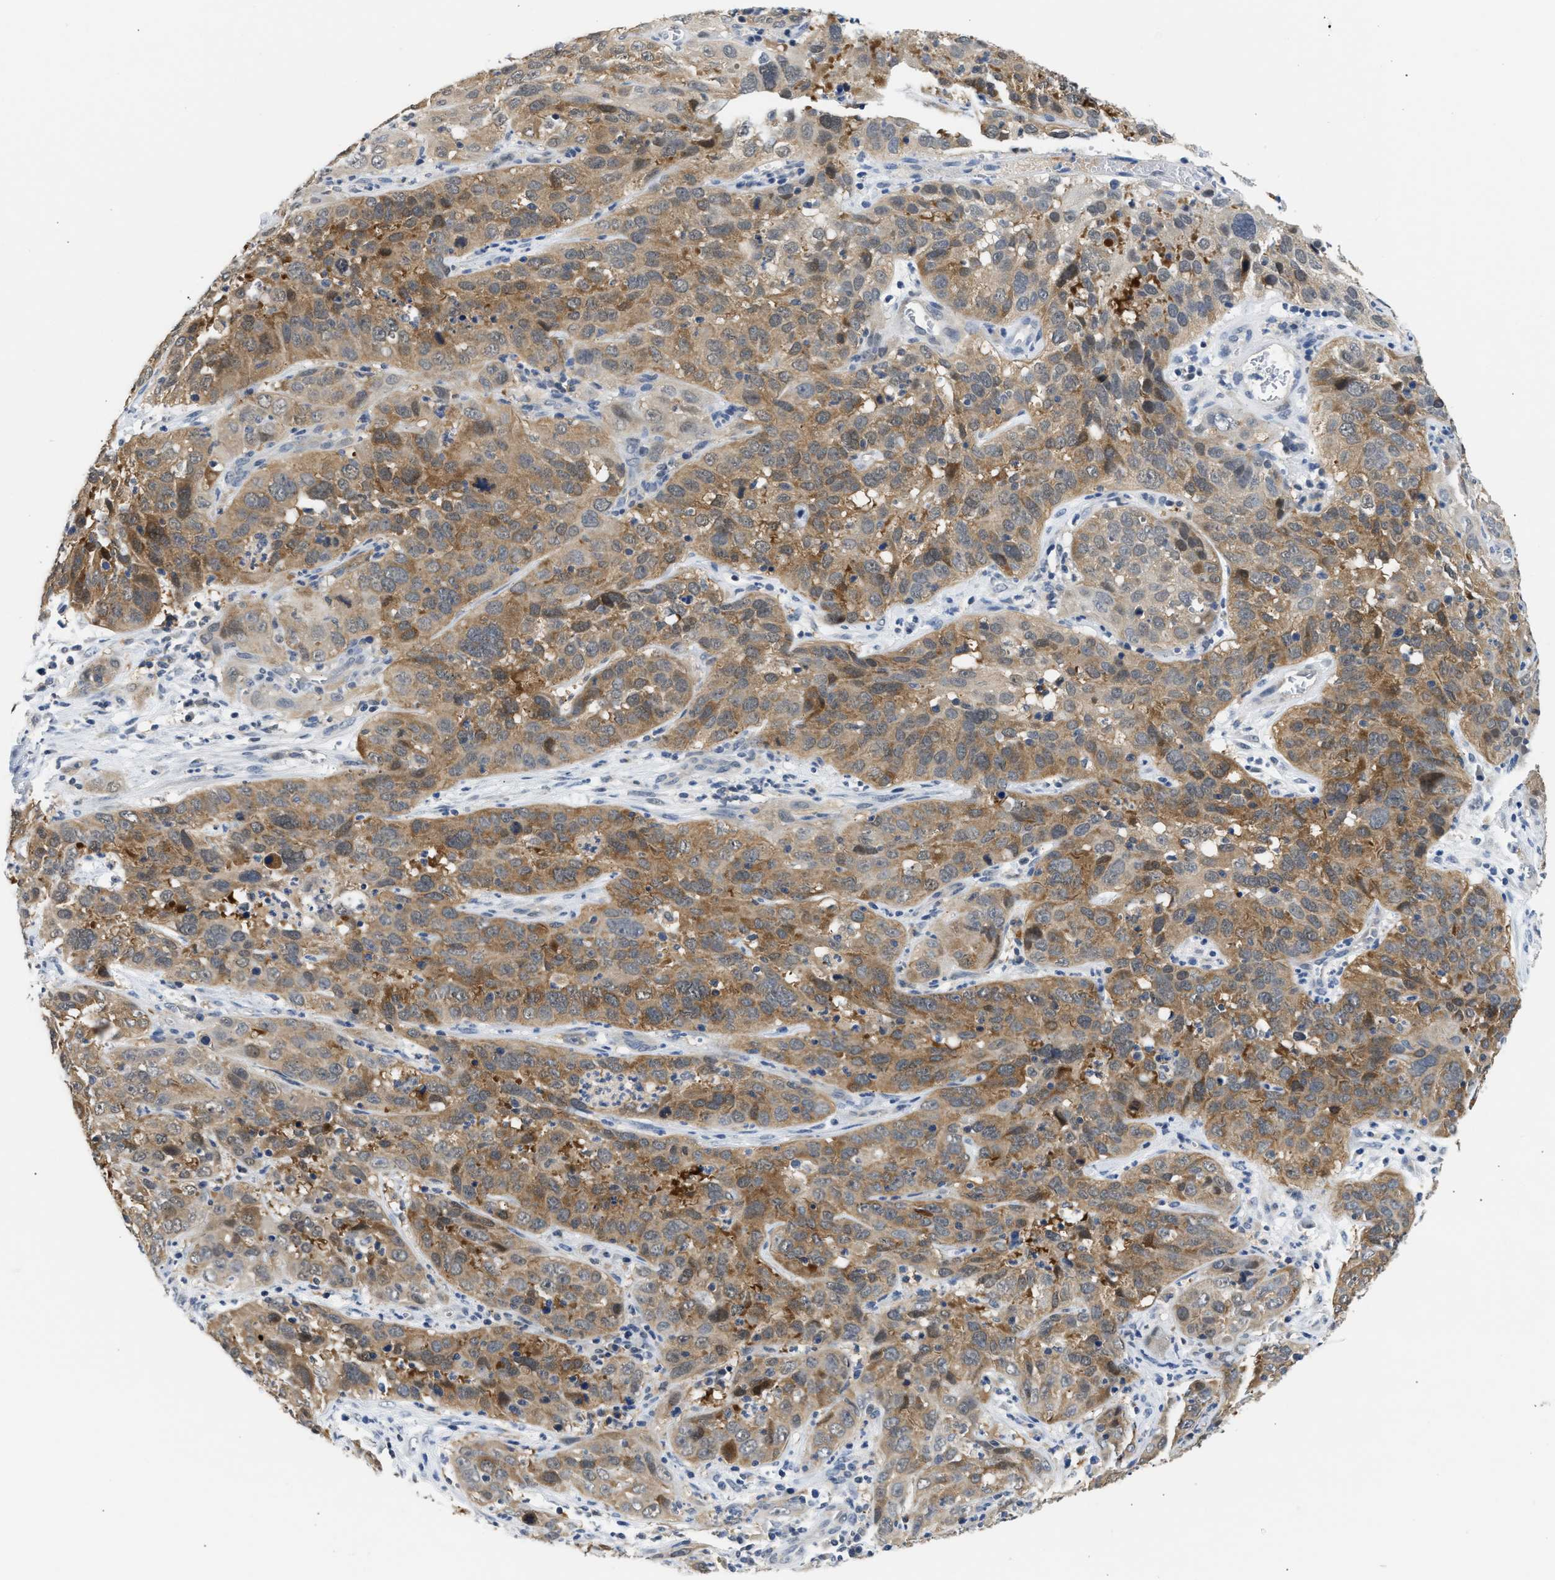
{"staining": {"intensity": "moderate", "quantity": ">75%", "location": "cytoplasmic/membranous"}, "tissue": "cervical cancer", "cell_type": "Tumor cells", "image_type": "cancer", "snomed": [{"axis": "morphology", "description": "Squamous cell carcinoma, NOS"}, {"axis": "topography", "description": "Cervix"}], "caption": "Tumor cells demonstrate medium levels of moderate cytoplasmic/membranous staining in approximately >75% of cells in human cervical cancer (squamous cell carcinoma). The protein is shown in brown color, while the nuclei are stained blue.", "gene": "PPM1L", "patient": {"sex": "female", "age": 32}}